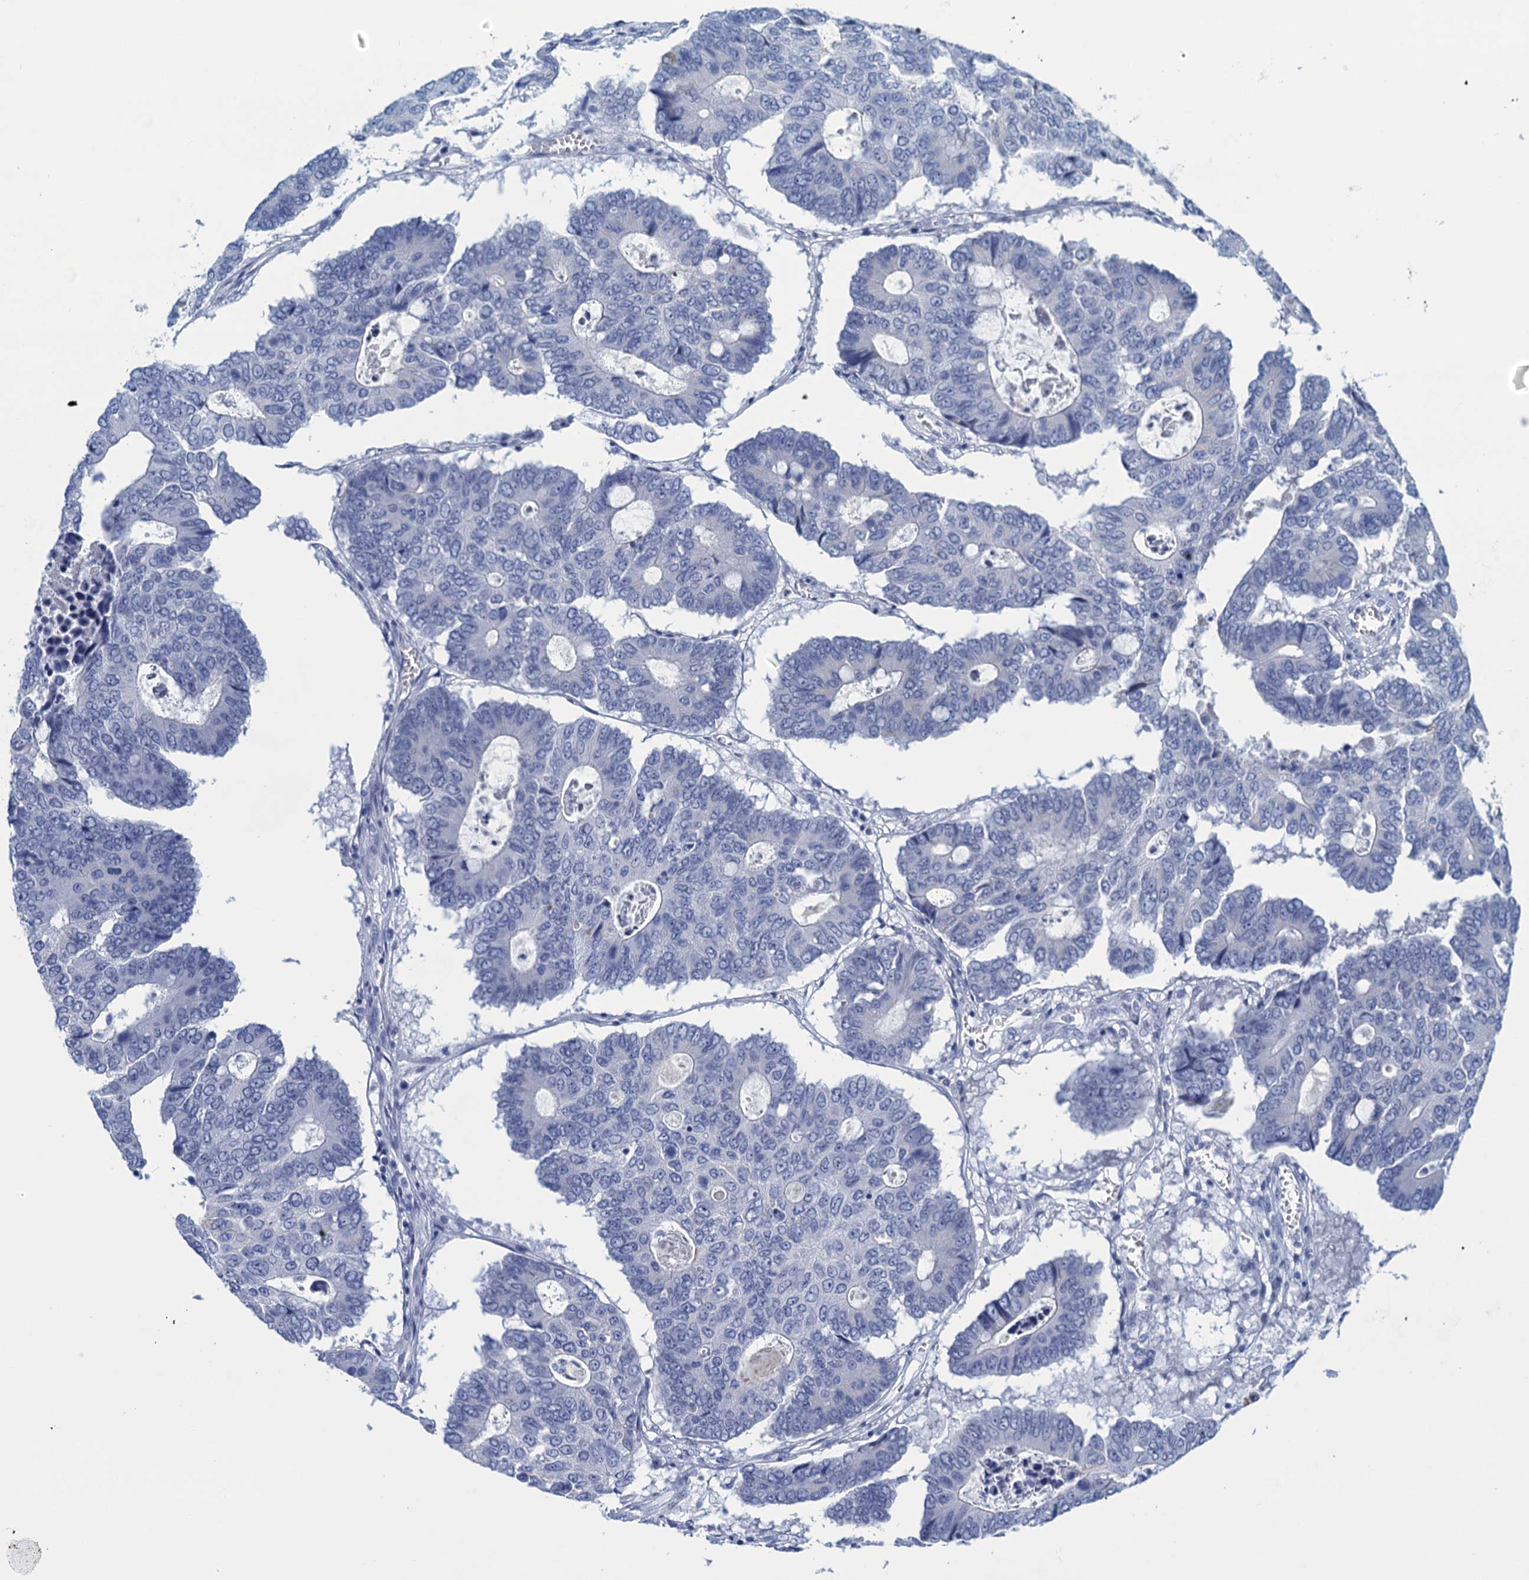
{"staining": {"intensity": "negative", "quantity": "none", "location": "none"}, "tissue": "colorectal cancer", "cell_type": "Tumor cells", "image_type": "cancer", "snomed": [{"axis": "morphology", "description": "Adenocarcinoma, NOS"}, {"axis": "topography", "description": "Colon"}], "caption": "IHC of human colorectal cancer exhibits no positivity in tumor cells.", "gene": "SCEL", "patient": {"sex": "male", "age": 87}}